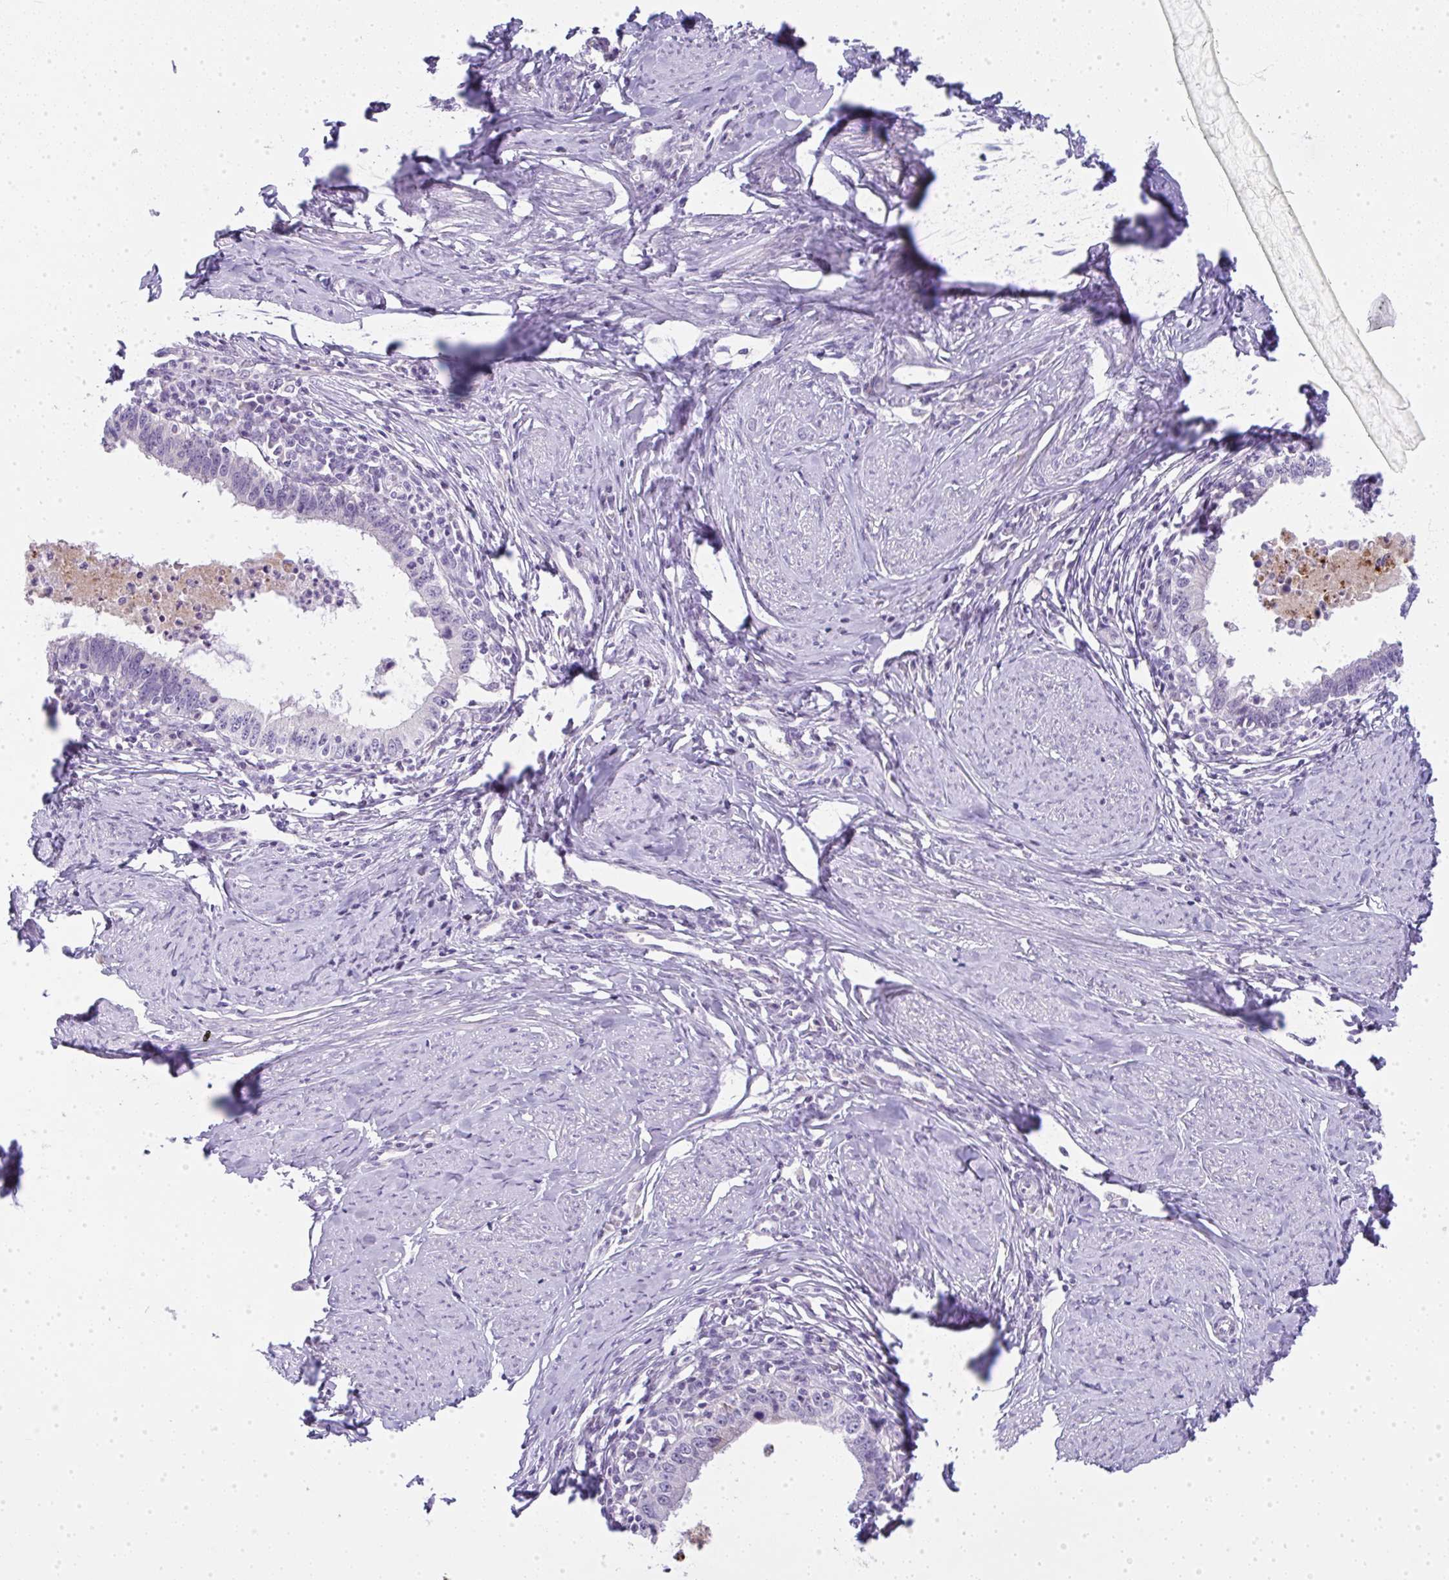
{"staining": {"intensity": "negative", "quantity": "none", "location": "none"}, "tissue": "cervical cancer", "cell_type": "Tumor cells", "image_type": "cancer", "snomed": [{"axis": "morphology", "description": "Adenocarcinoma, NOS"}, {"axis": "topography", "description": "Cervix"}], "caption": "Cervical cancer (adenocarcinoma) stained for a protein using IHC exhibits no expression tumor cells.", "gene": "LPAR4", "patient": {"sex": "female", "age": 36}}